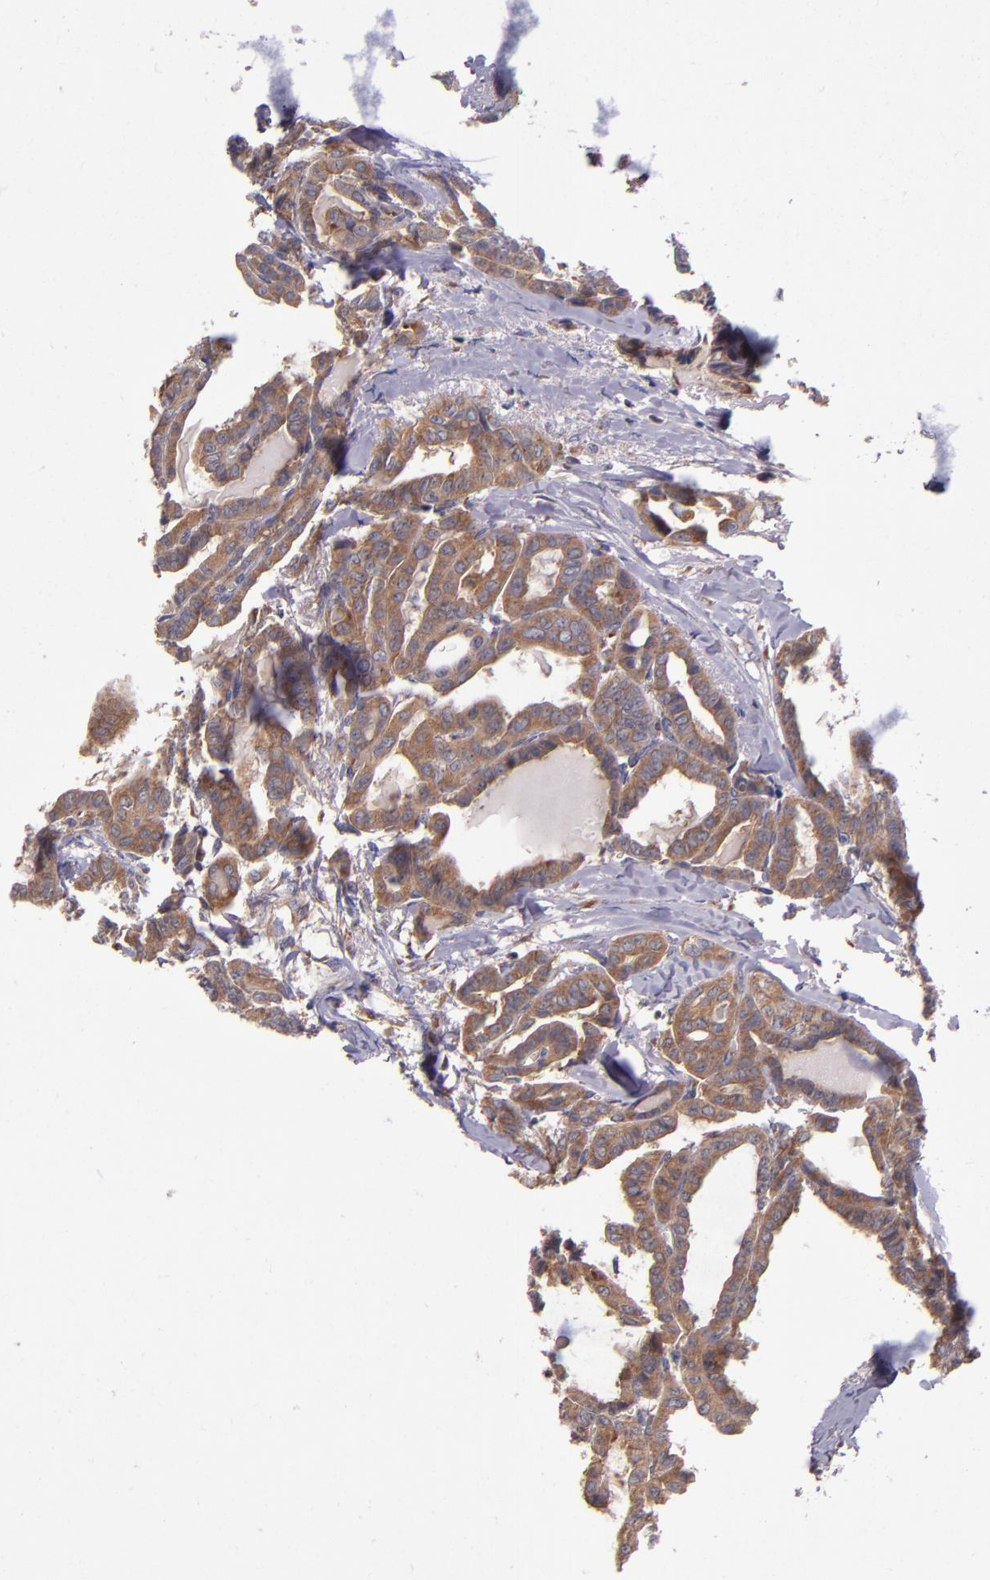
{"staining": {"intensity": "moderate", "quantity": ">75%", "location": "cytoplasmic/membranous"}, "tissue": "thyroid cancer", "cell_type": "Tumor cells", "image_type": "cancer", "snomed": [{"axis": "morphology", "description": "Carcinoma, NOS"}, {"axis": "topography", "description": "Thyroid gland"}], "caption": "Tumor cells display medium levels of moderate cytoplasmic/membranous expression in about >75% of cells in thyroid cancer. Ihc stains the protein in brown and the nuclei are stained blue.", "gene": "EIF4ENIF1", "patient": {"sex": "female", "age": 91}}